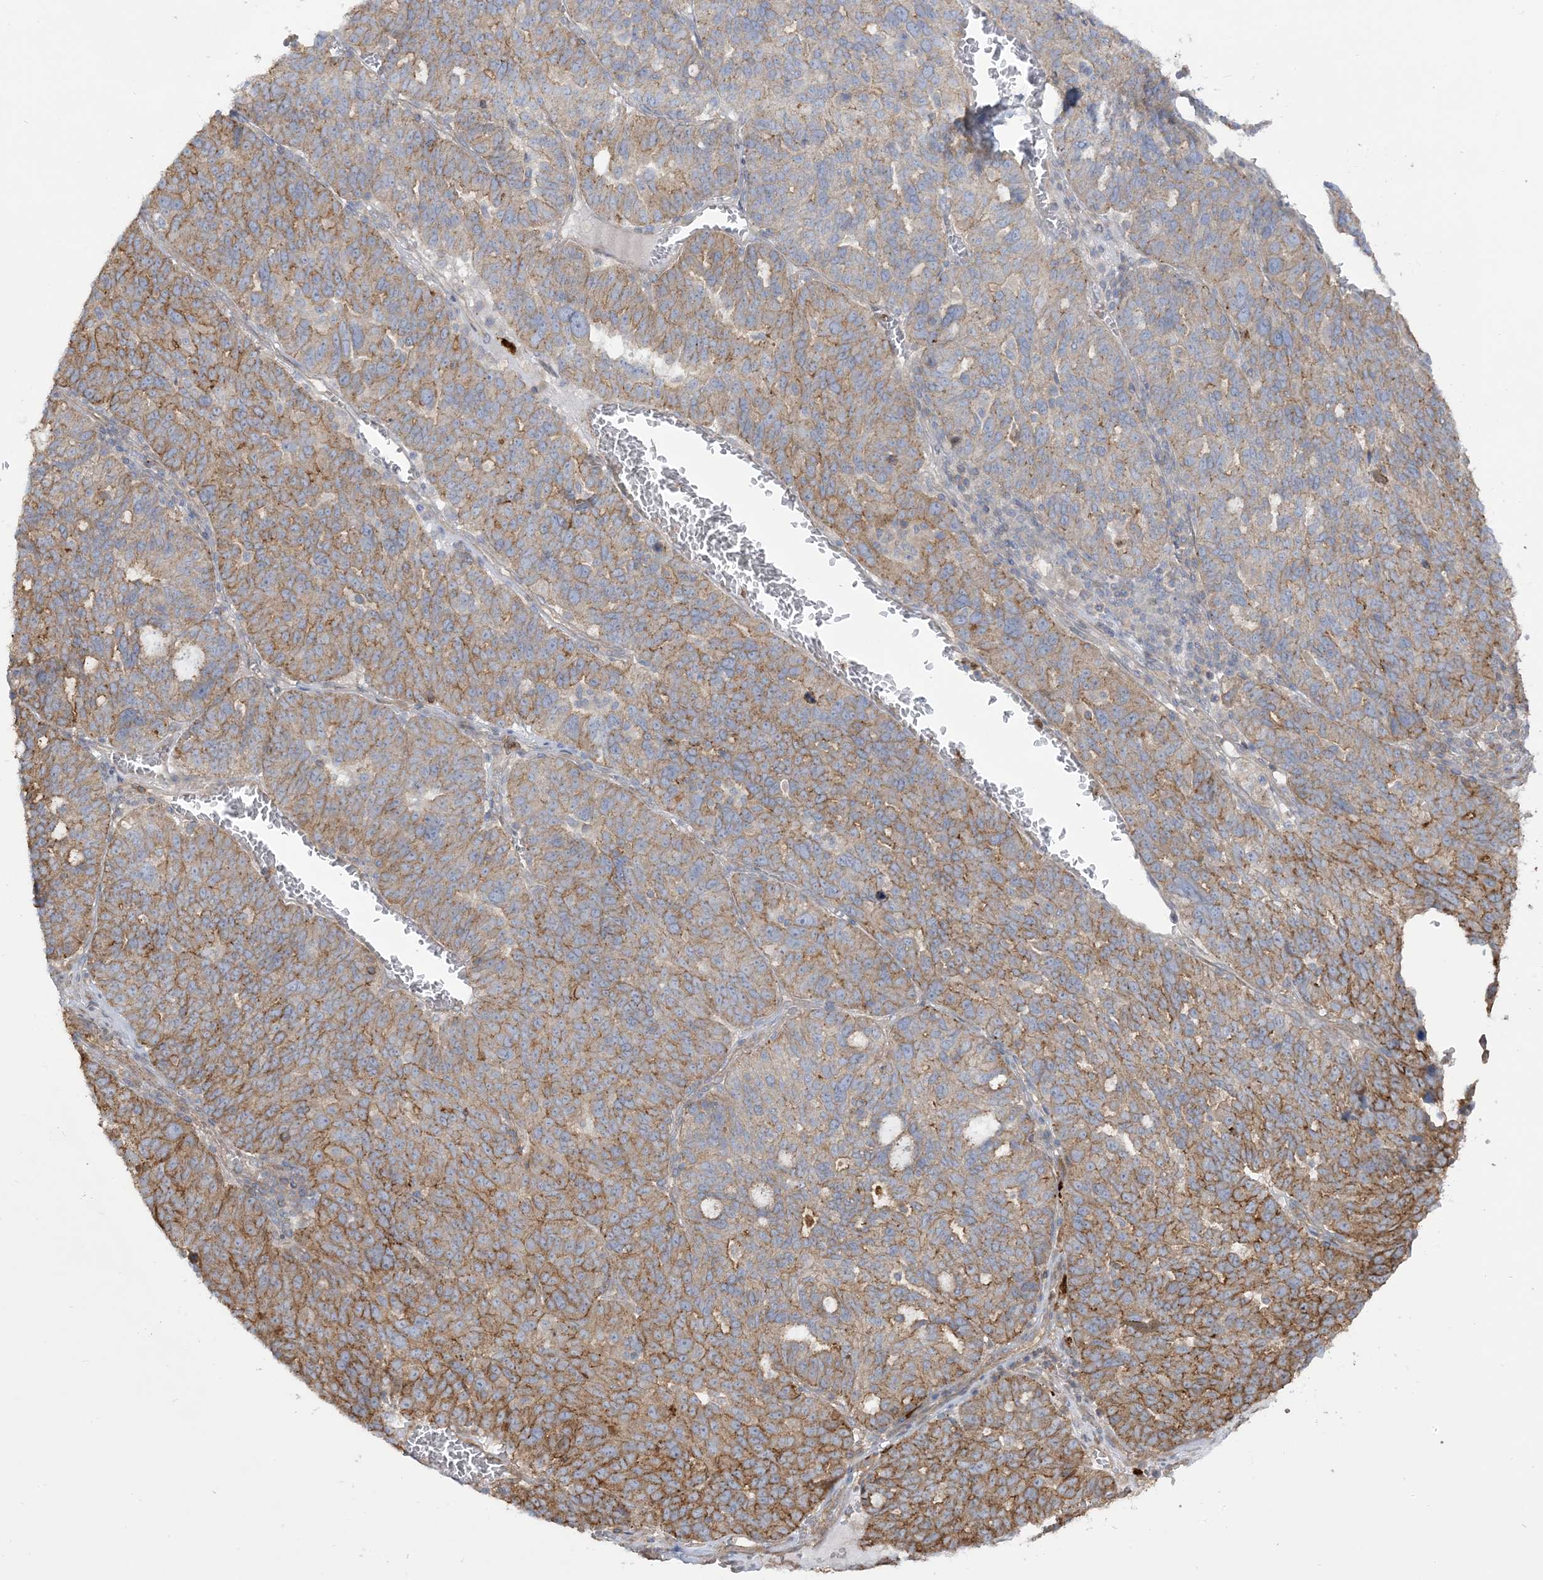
{"staining": {"intensity": "moderate", "quantity": "25%-75%", "location": "cytoplasmic/membranous"}, "tissue": "ovarian cancer", "cell_type": "Tumor cells", "image_type": "cancer", "snomed": [{"axis": "morphology", "description": "Cystadenocarcinoma, serous, NOS"}, {"axis": "topography", "description": "Ovary"}], "caption": "Approximately 25%-75% of tumor cells in human ovarian cancer (serous cystadenocarcinoma) show moderate cytoplasmic/membranous protein positivity as visualized by brown immunohistochemical staining.", "gene": "ICMT", "patient": {"sex": "female", "age": 59}}